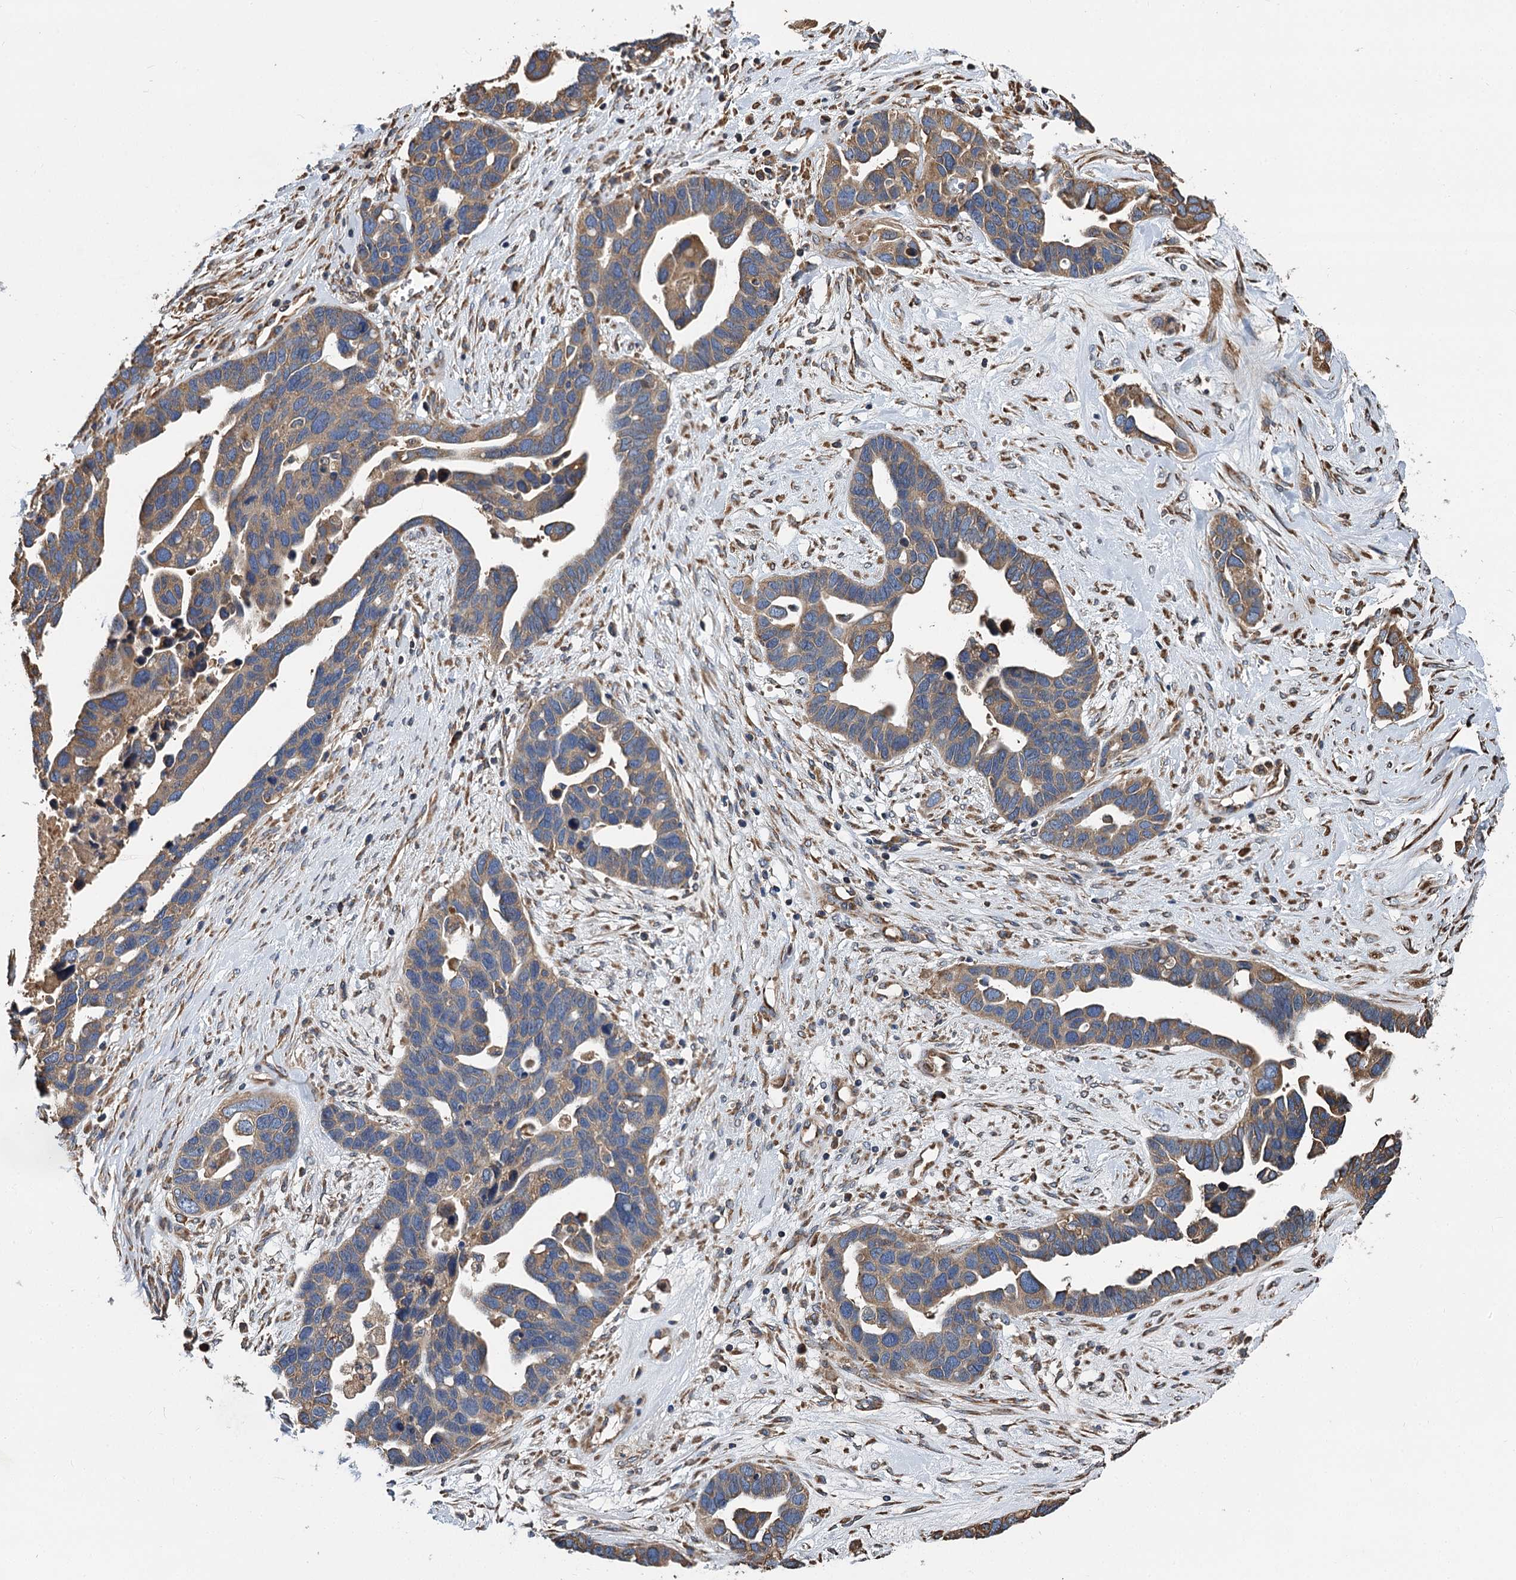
{"staining": {"intensity": "moderate", "quantity": ">75%", "location": "cytoplasmic/membranous"}, "tissue": "ovarian cancer", "cell_type": "Tumor cells", "image_type": "cancer", "snomed": [{"axis": "morphology", "description": "Cystadenocarcinoma, serous, NOS"}, {"axis": "topography", "description": "Ovary"}], "caption": "Moderate cytoplasmic/membranous staining for a protein is identified in about >75% of tumor cells of serous cystadenocarcinoma (ovarian) using IHC.", "gene": "LINS1", "patient": {"sex": "female", "age": 54}}